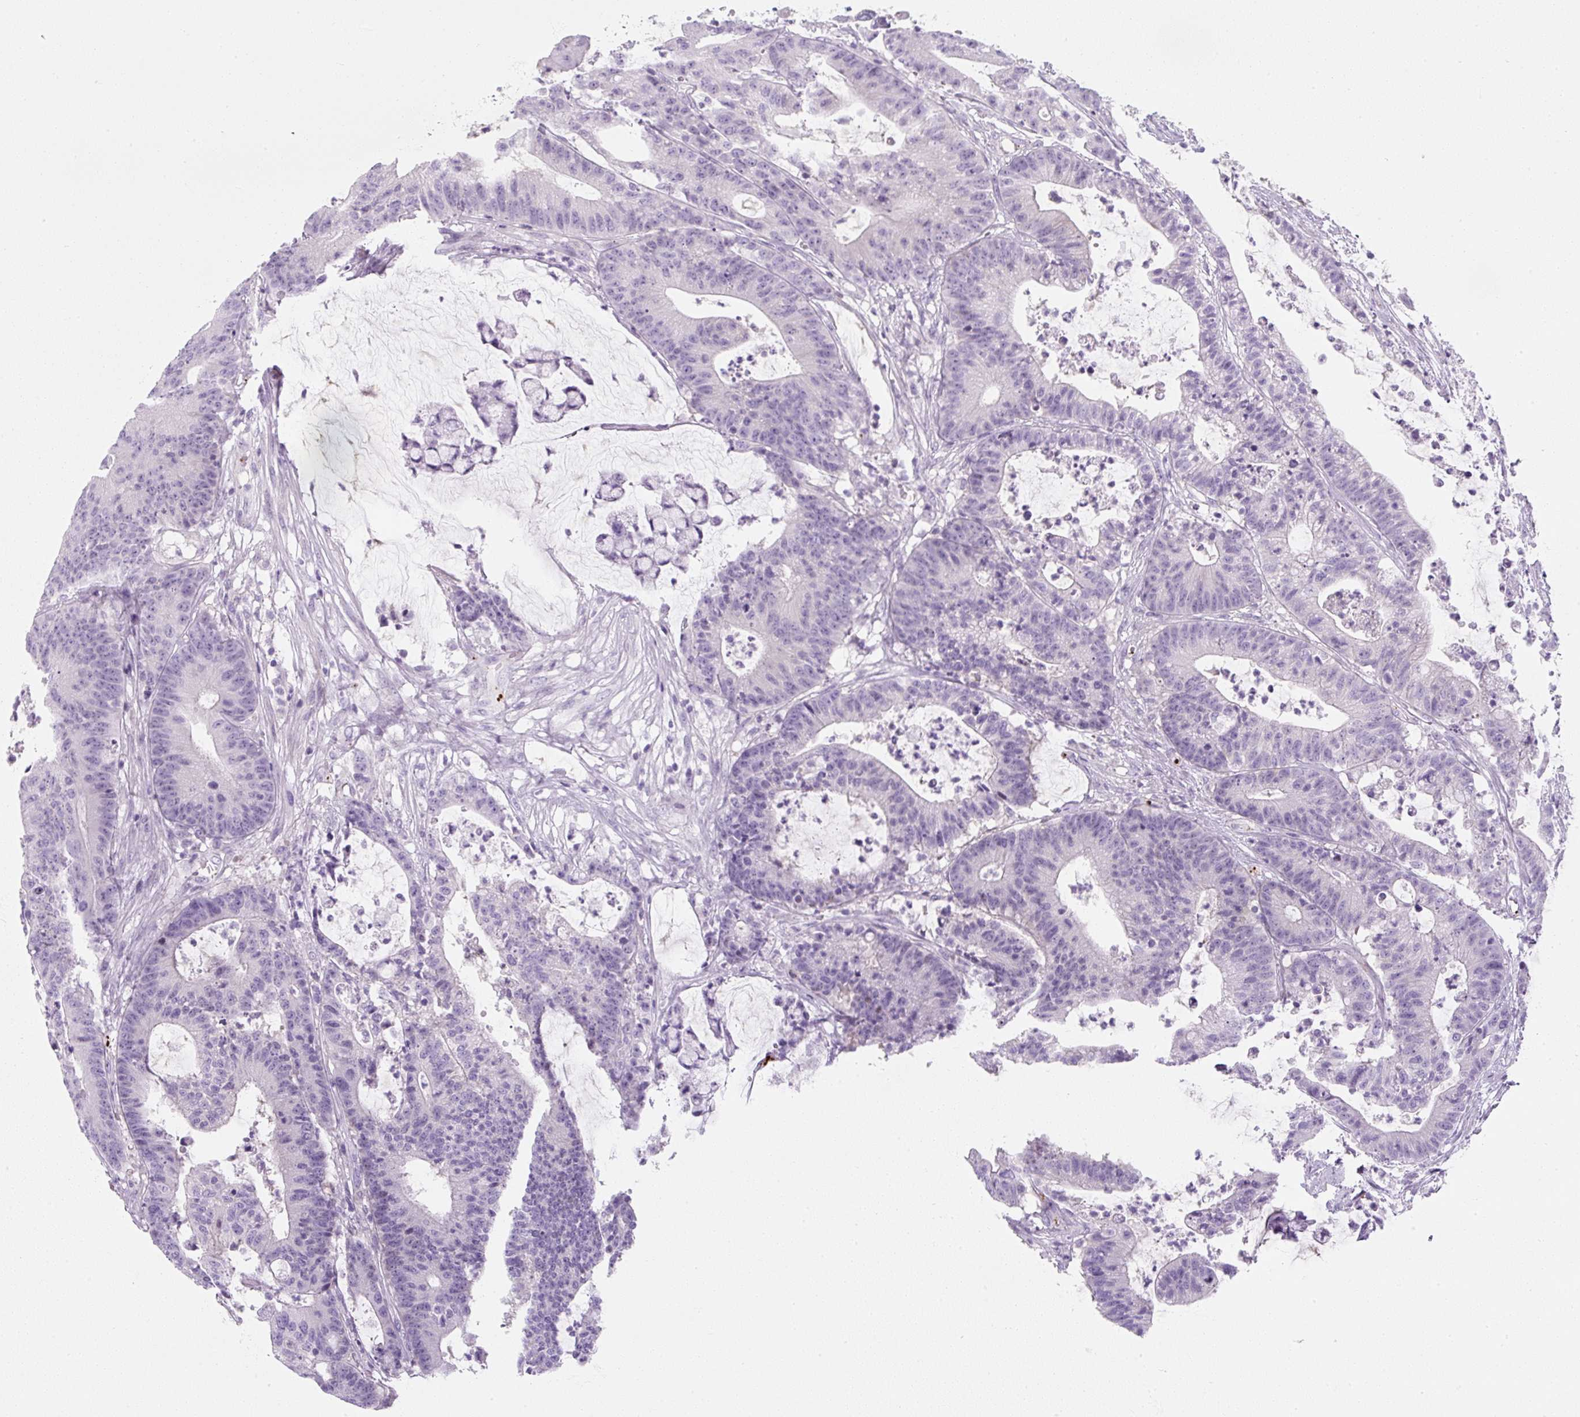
{"staining": {"intensity": "negative", "quantity": "none", "location": "none"}, "tissue": "colorectal cancer", "cell_type": "Tumor cells", "image_type": "cancer", "snomed": [{"axis": "morphology", "description": "Adenocarcinoma, NOS"}, {"axis": "topography", "description": "Colon"}], "caption": "DAB immunohistochemical staining of human colorectal cancer displays no significant expression in tumor cells.", "gene": "PF4V1", "patient": {"sex": "female", "age": 84}}